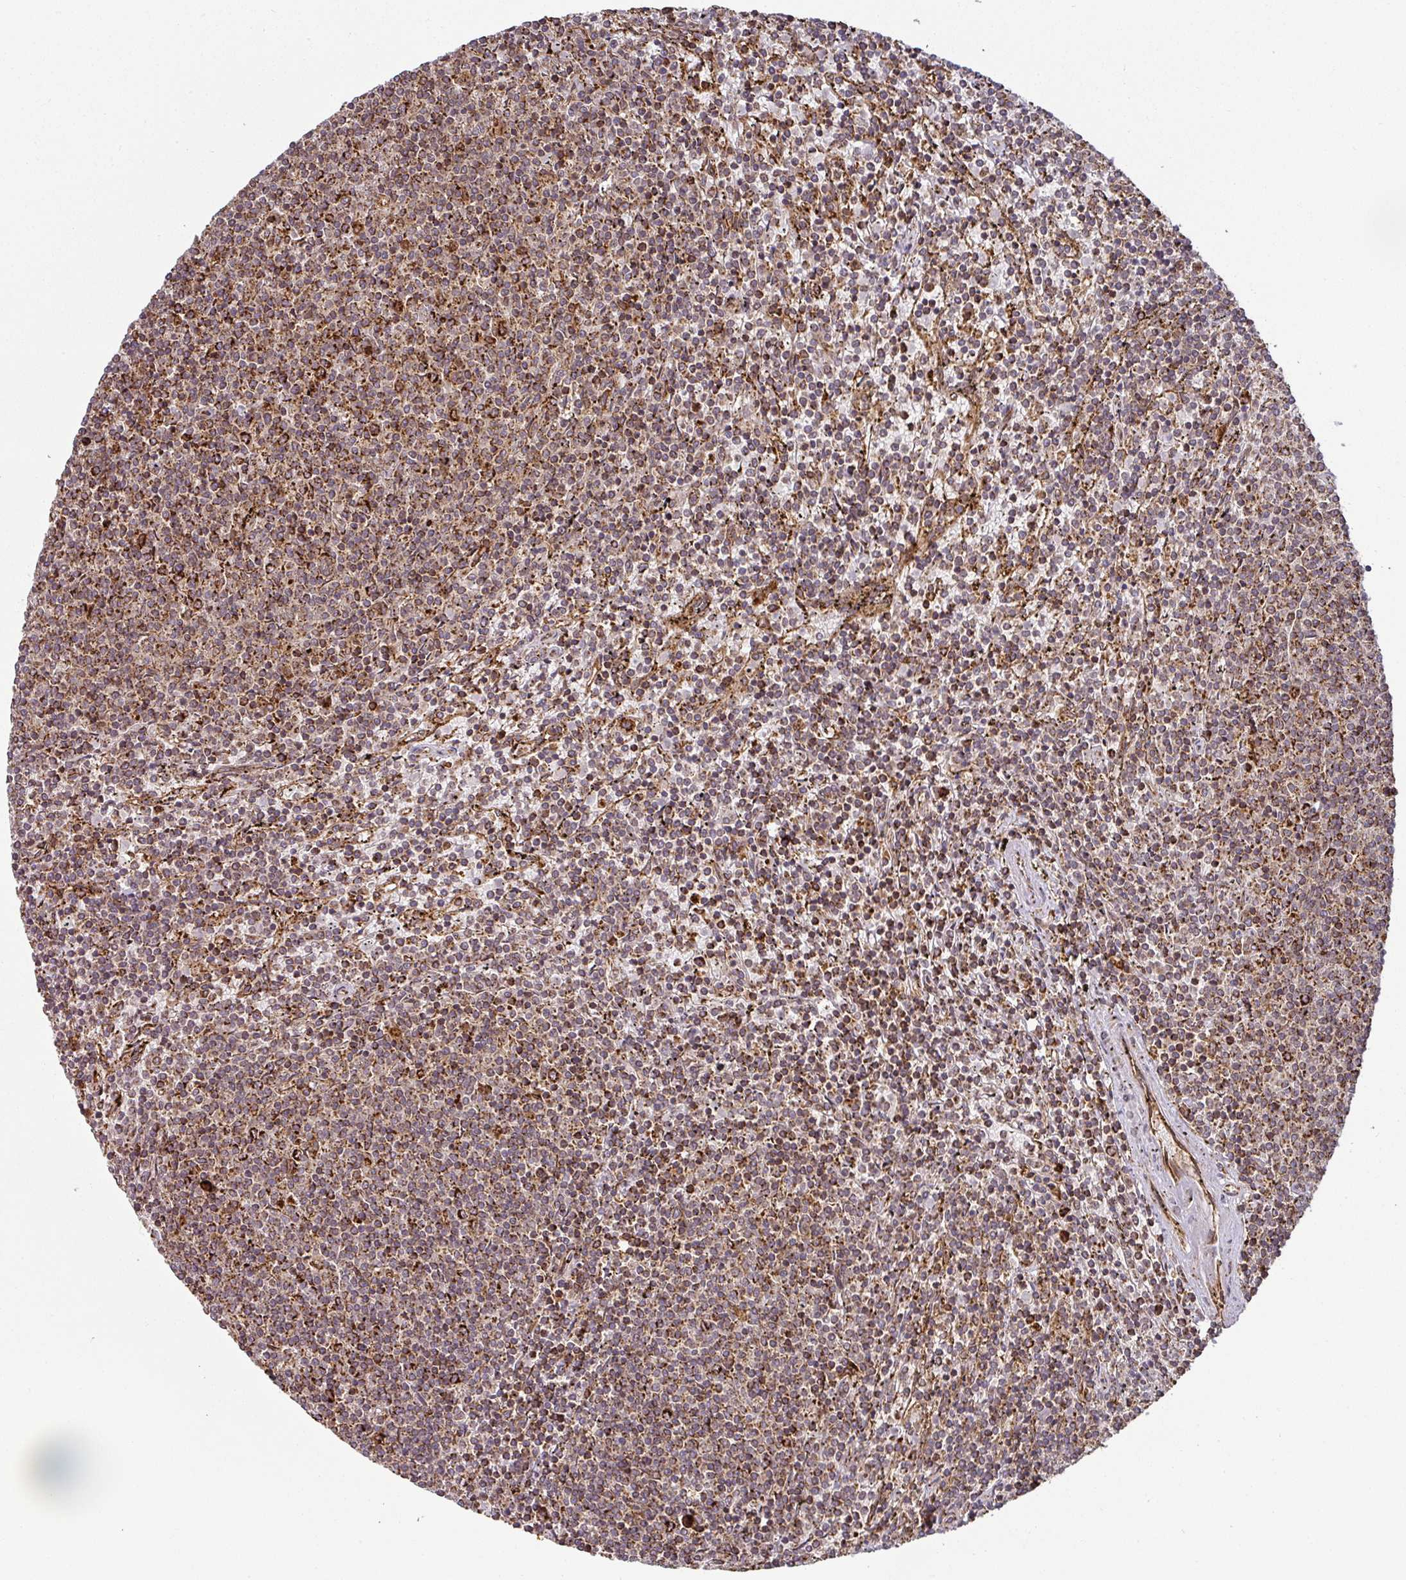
{"staining": {"intensity": "strong", "quantity": "25%-75%", "location": "cytoplasmic/membranous"}, "tissue": "lymphoma", "cell_type": "Tumor cells", "image_type": "cancer", "snomed": [{"axis": "morphology", "description": "Malignant lymphoma, non-Hodgkin's type, Low grade"}, {"axis": "topography", "description": "Spleen"}], "caption": "Lymphoma tissue exhibits strong cytoplasmic/membranous positivity in about 25%-75% of tumor cells, visualized by immunohistochemistry. (IHC, brightfield microscopy, high magnification).", "gene": "TRAP1", "patient": {"sex": "female", "age": 50}}